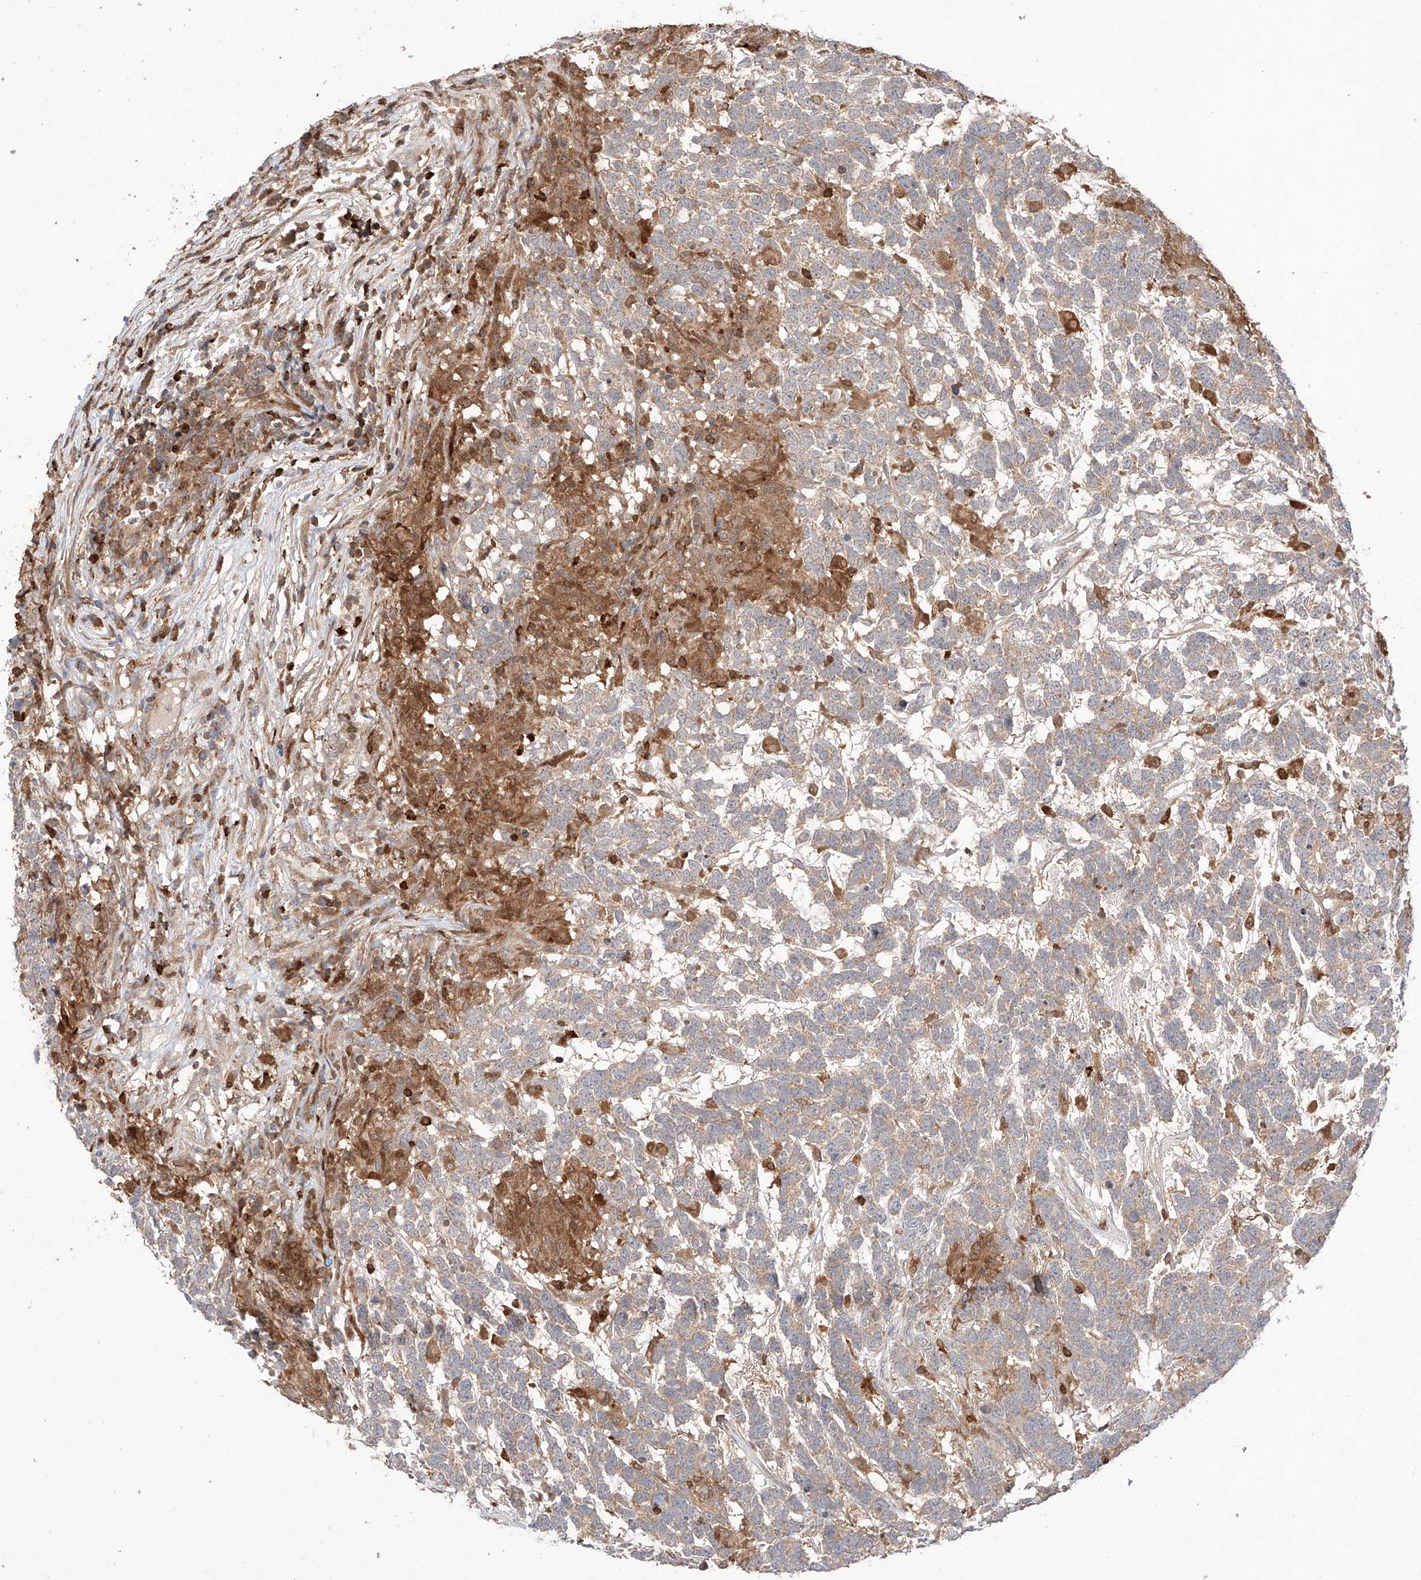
{"staining": {"intensity": "weak", "quantity": ">75%", "location": "cytoplasmic/membranous"}, "tissue": "testis cancer", "cell_type": "Tumor cells", "image_type": "cancer", "snomed": [{"axis": "morphology", "description": "Carcinoma, Embryonal, NOS"}, {"axis": "topography", "description": "Testis"}], "caption": "An IHC image of neoplastic tissue is shown. Protein staining in brown labels weak cytoplasmic/membranous positivity in testis cancer within tumor cells.", "gene": "IGSF22", "patient": {"sex": "male", "age": 26}}